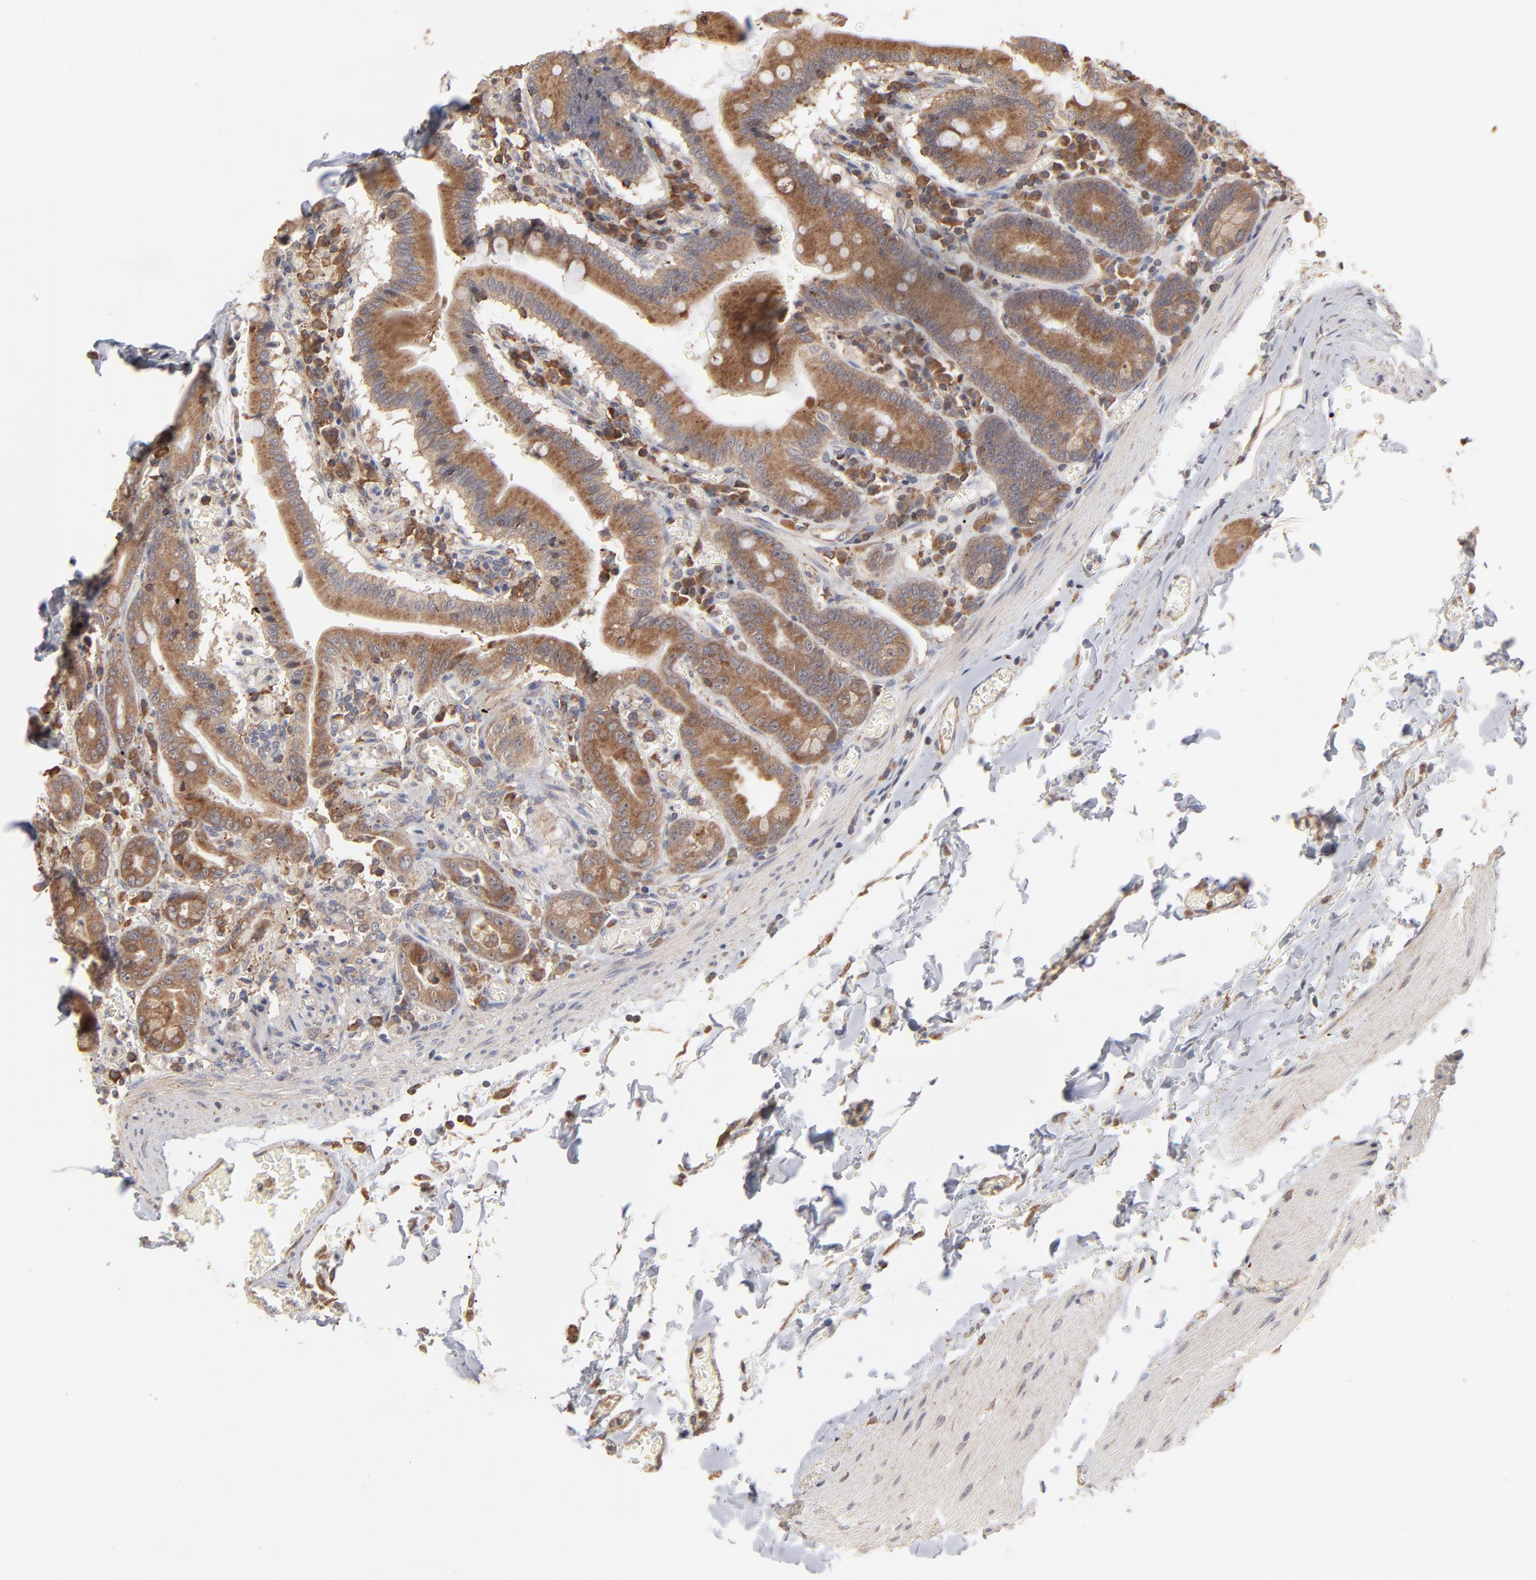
{"staining": {"intensity": "strong", "quantity": ">75%", "location": "cytoplasmic/membranous"}, "tissue": "small intestine", "cell_type": "Glandular cells", "image_type": "normal", "snomed": [{"axis": "morphology", "description": "Normal tissue, NOS"}, {"axis": "topography", "description": "Small intestine"}], "caption": "A brown stain highlights strong cytoplasmic/membranous staining of a protein in glandular cells of unremarkable human small intestine. (IHC, brightfield microscopy, high magnification).", "gene": "RNF213", "patient": {"sex": "male", "age": 71}}